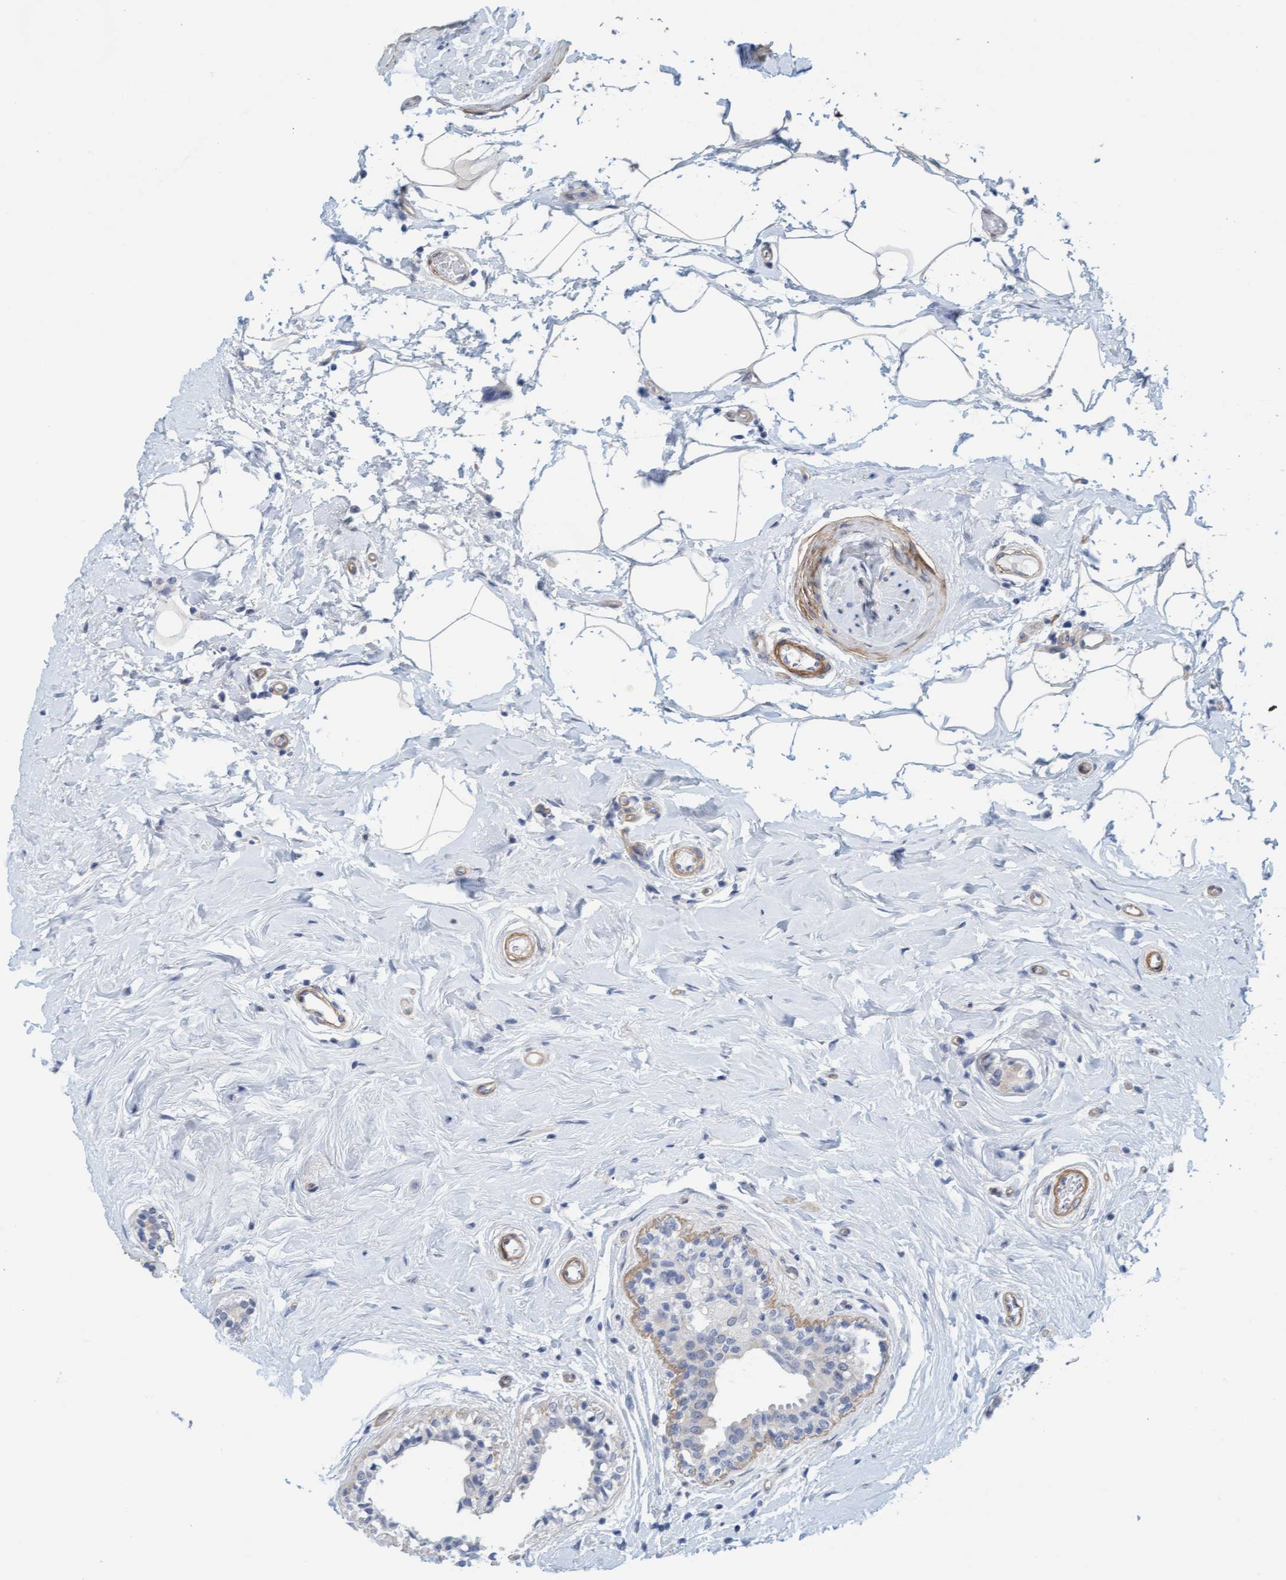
{"staining": {"intensity": "negative", "quantity": "none", "location": "none"}, "tissue": "breast cancer", "cell_type": "Tumor cells", "image_type": "cancer", "snomed": [{"axis": "morphology", "description": "Duct carcinoma"}, {"axis": "topography", "description": "Breast"}], "caption": "Immunohistochemistry image of human intraductal carcinoma (breast) stained for a protein (brown), which displays no staining in tumor cells.", "gene": "TSTD2", "patient": {"sex": "female", "age": 55}}